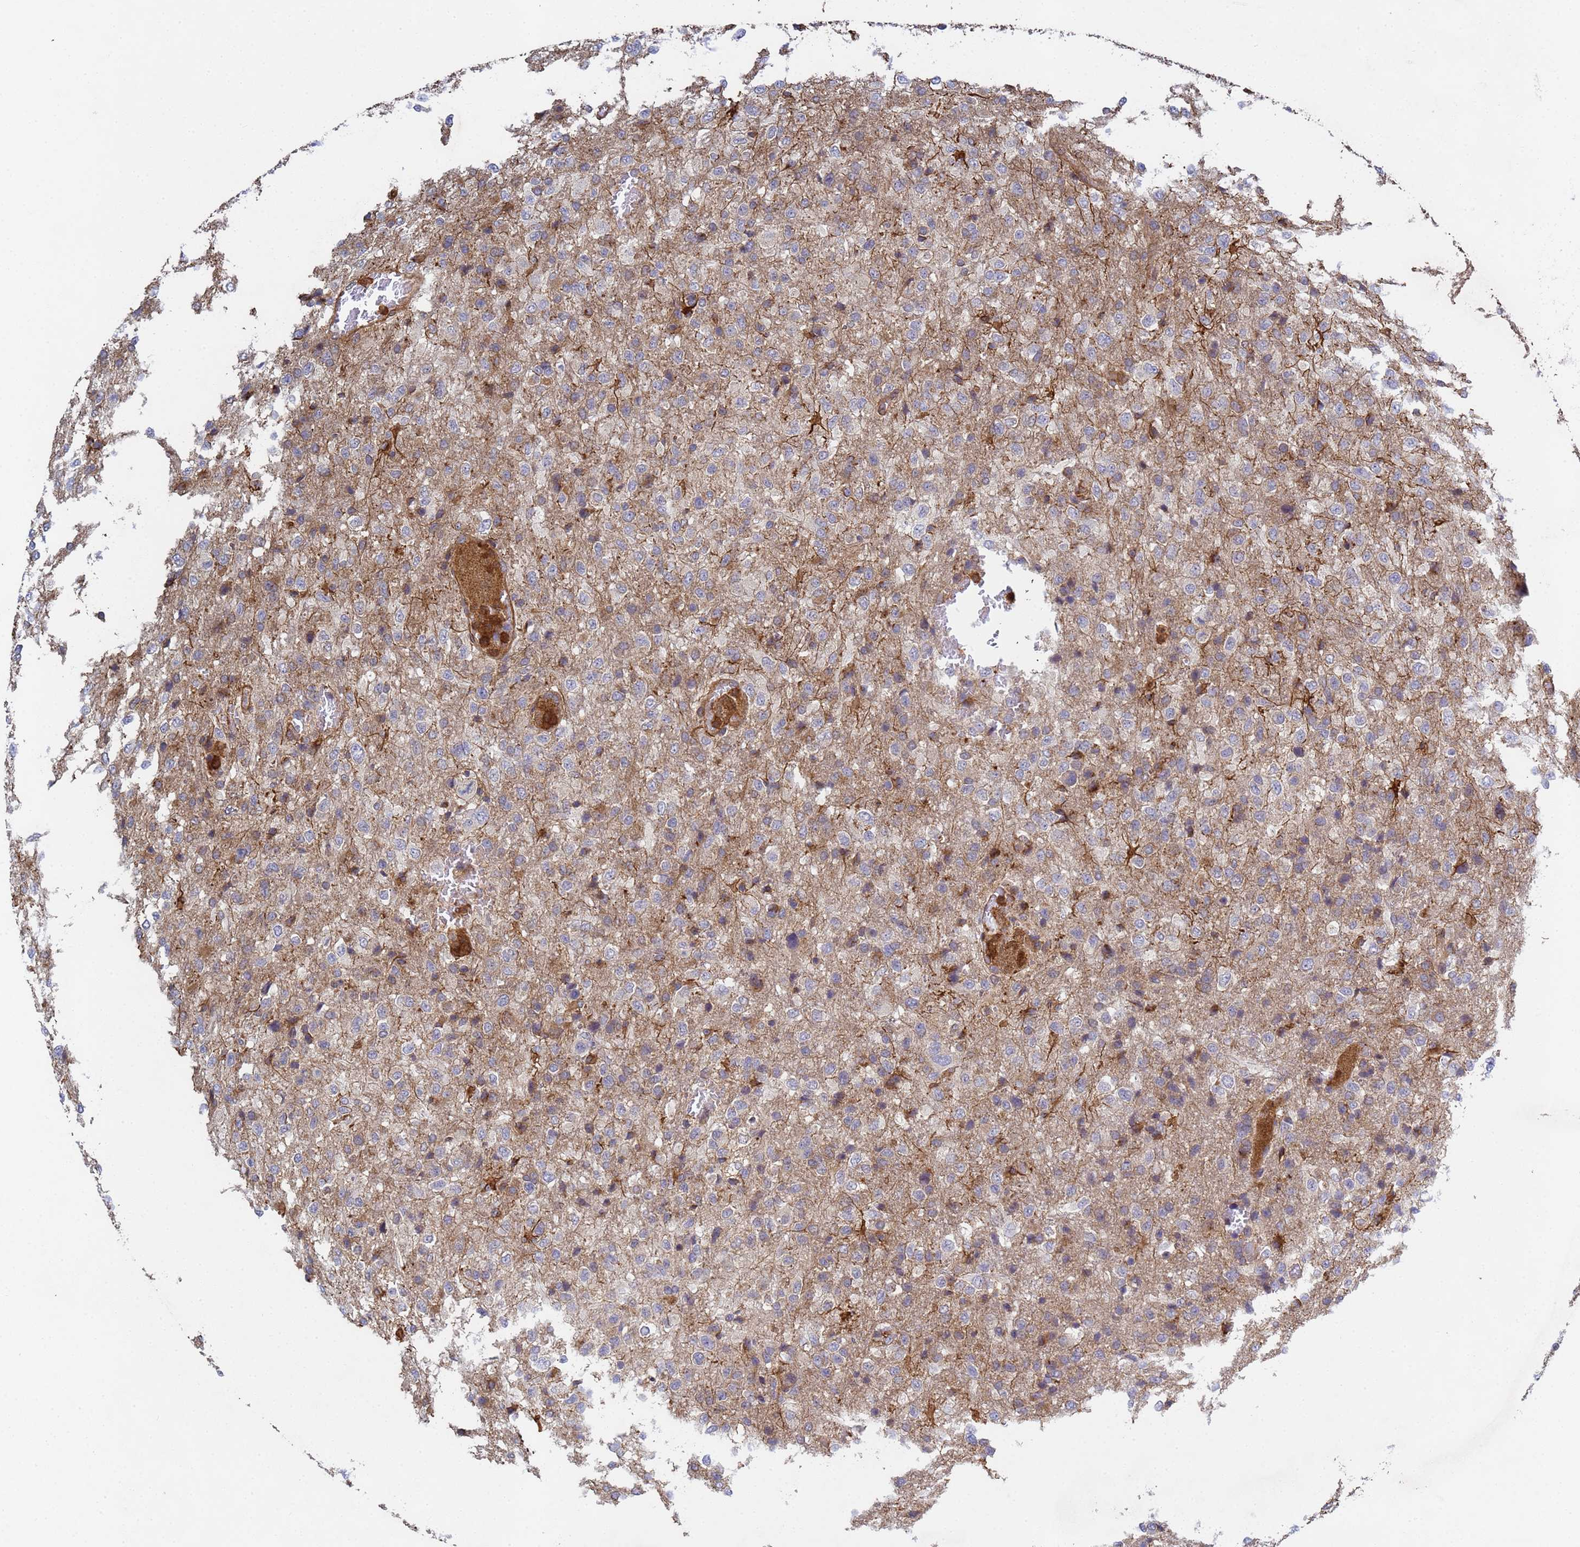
{"staining": {"intensity": "weak", "quantity": "<25%", "location": "cytoplasmic/membranous"}, "tissue": "glioma", "cell_type": "Tumor cells", "image_type": "cancer", "snomed": [{"axis": "morphology", "description": "Glioma, malignant, High grade"}, {"axis": "topography", "description": "Brain"}], "caption": "Image shows no significant protein expression in tumor cells of malignant glioma (high-grade).", "gene": "C8orf34", "patient": {"sex": "female", "age": 74}}